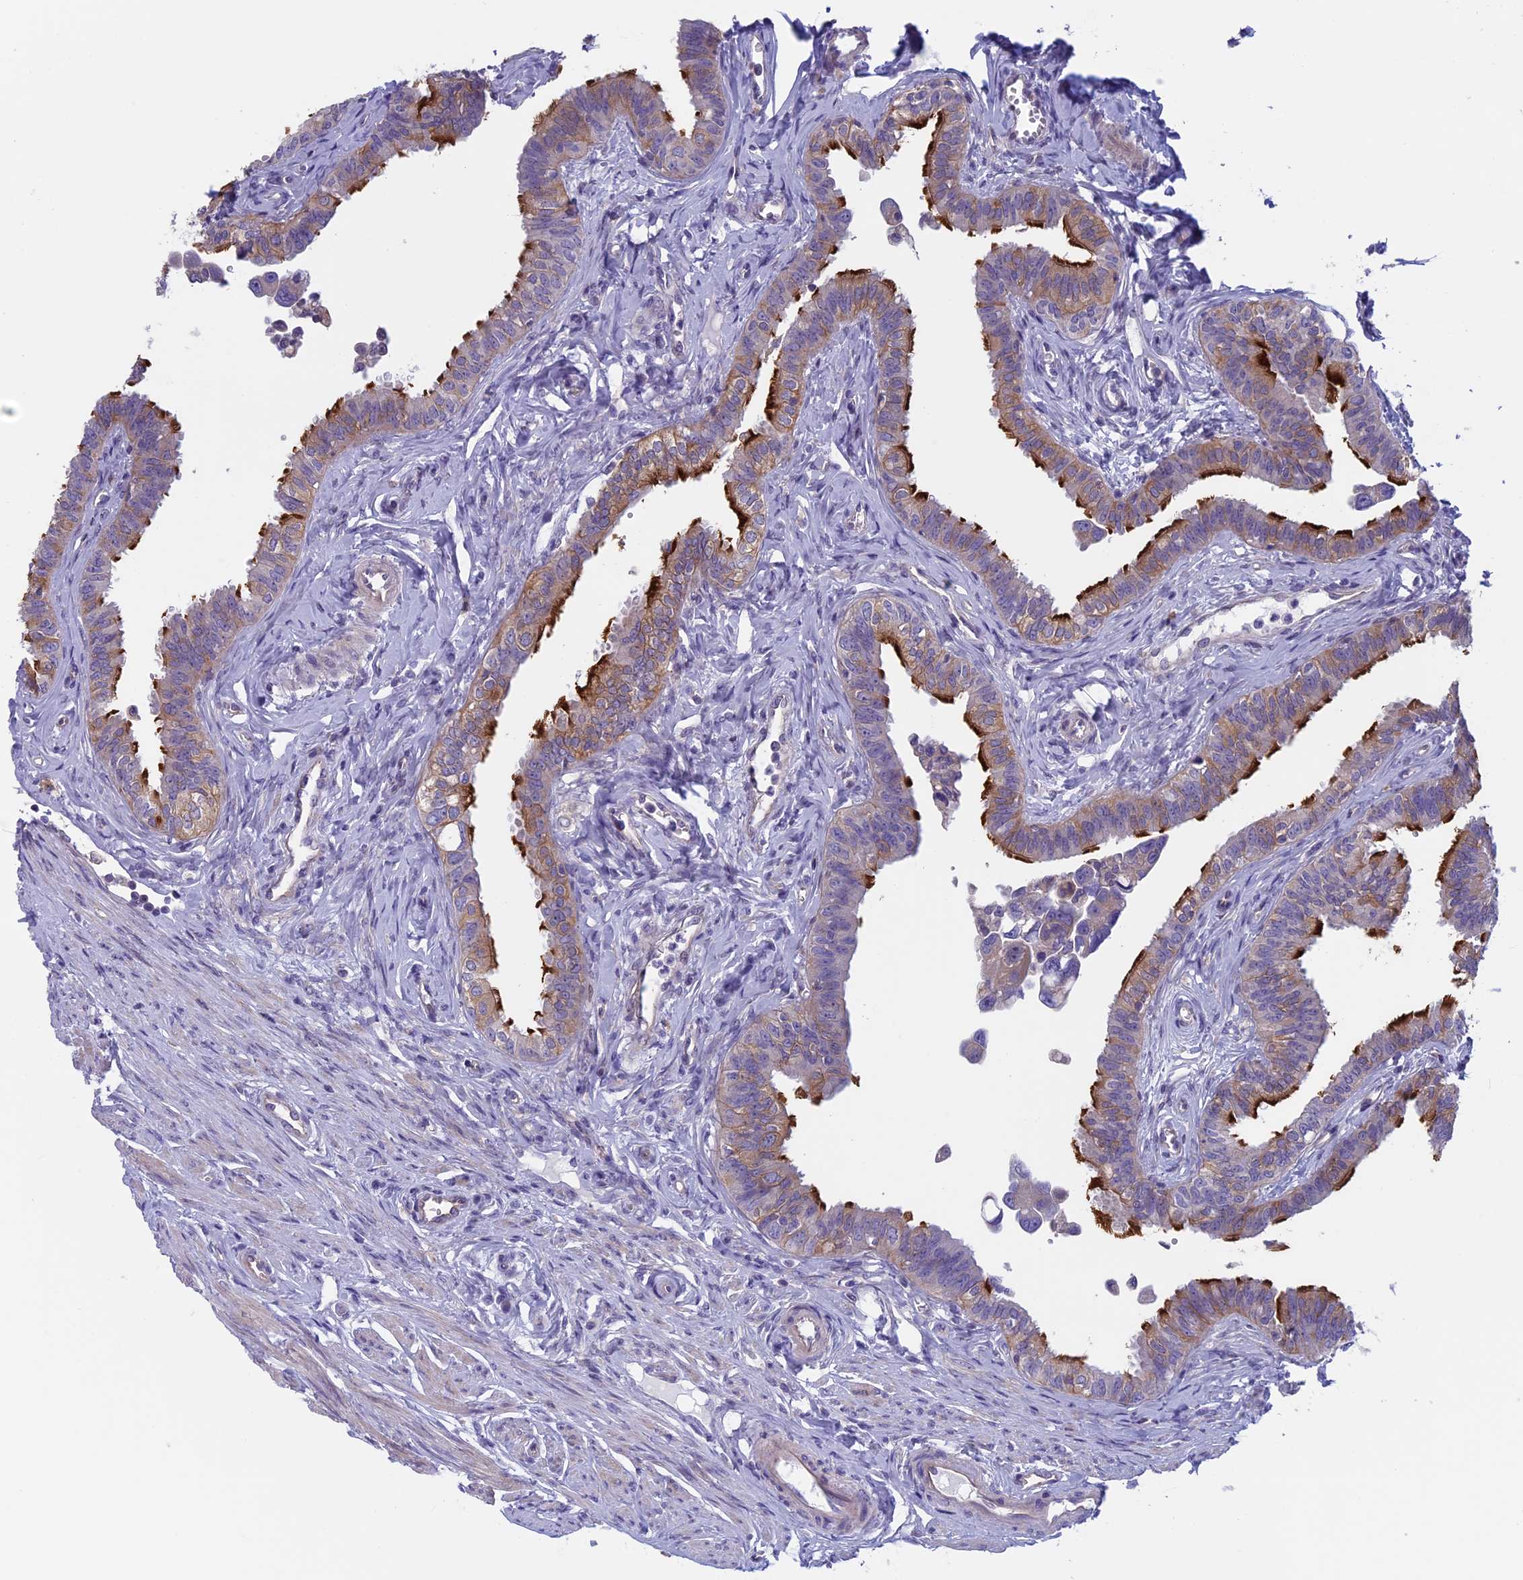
{"staining": {"intensity": "strong", "quantity": "25%-75%", "location": "cytoplasmic/membranous"}, "tissue": "fallopian tube", "cell_type": "Glandular cells", "image_type": "normal", "snomed": [{"axis": "morphology", "description": "Normal tissue, NOS"}, {"axis": "morphology", "description": "Carcinoma, NOS"}, {"axis": "topography", "description": "Fallopian tube"}, {"axis": "topography", "description": "Ovary"}], "caption": "The image demonstrates immunohistochemical staining of unremarkable fallopian tube. There is strong cytoplasmic/membranous expression is appreciated in approximately 25%-75% of glandular cells. The staining was performed using DAB to visualize the protein expression in brown, while the nuclei were stained in blue with hematoxylin (Magnification: 20x).", "gene": "CNOT6L", "patient": {"sex": "female", "age": 59}}